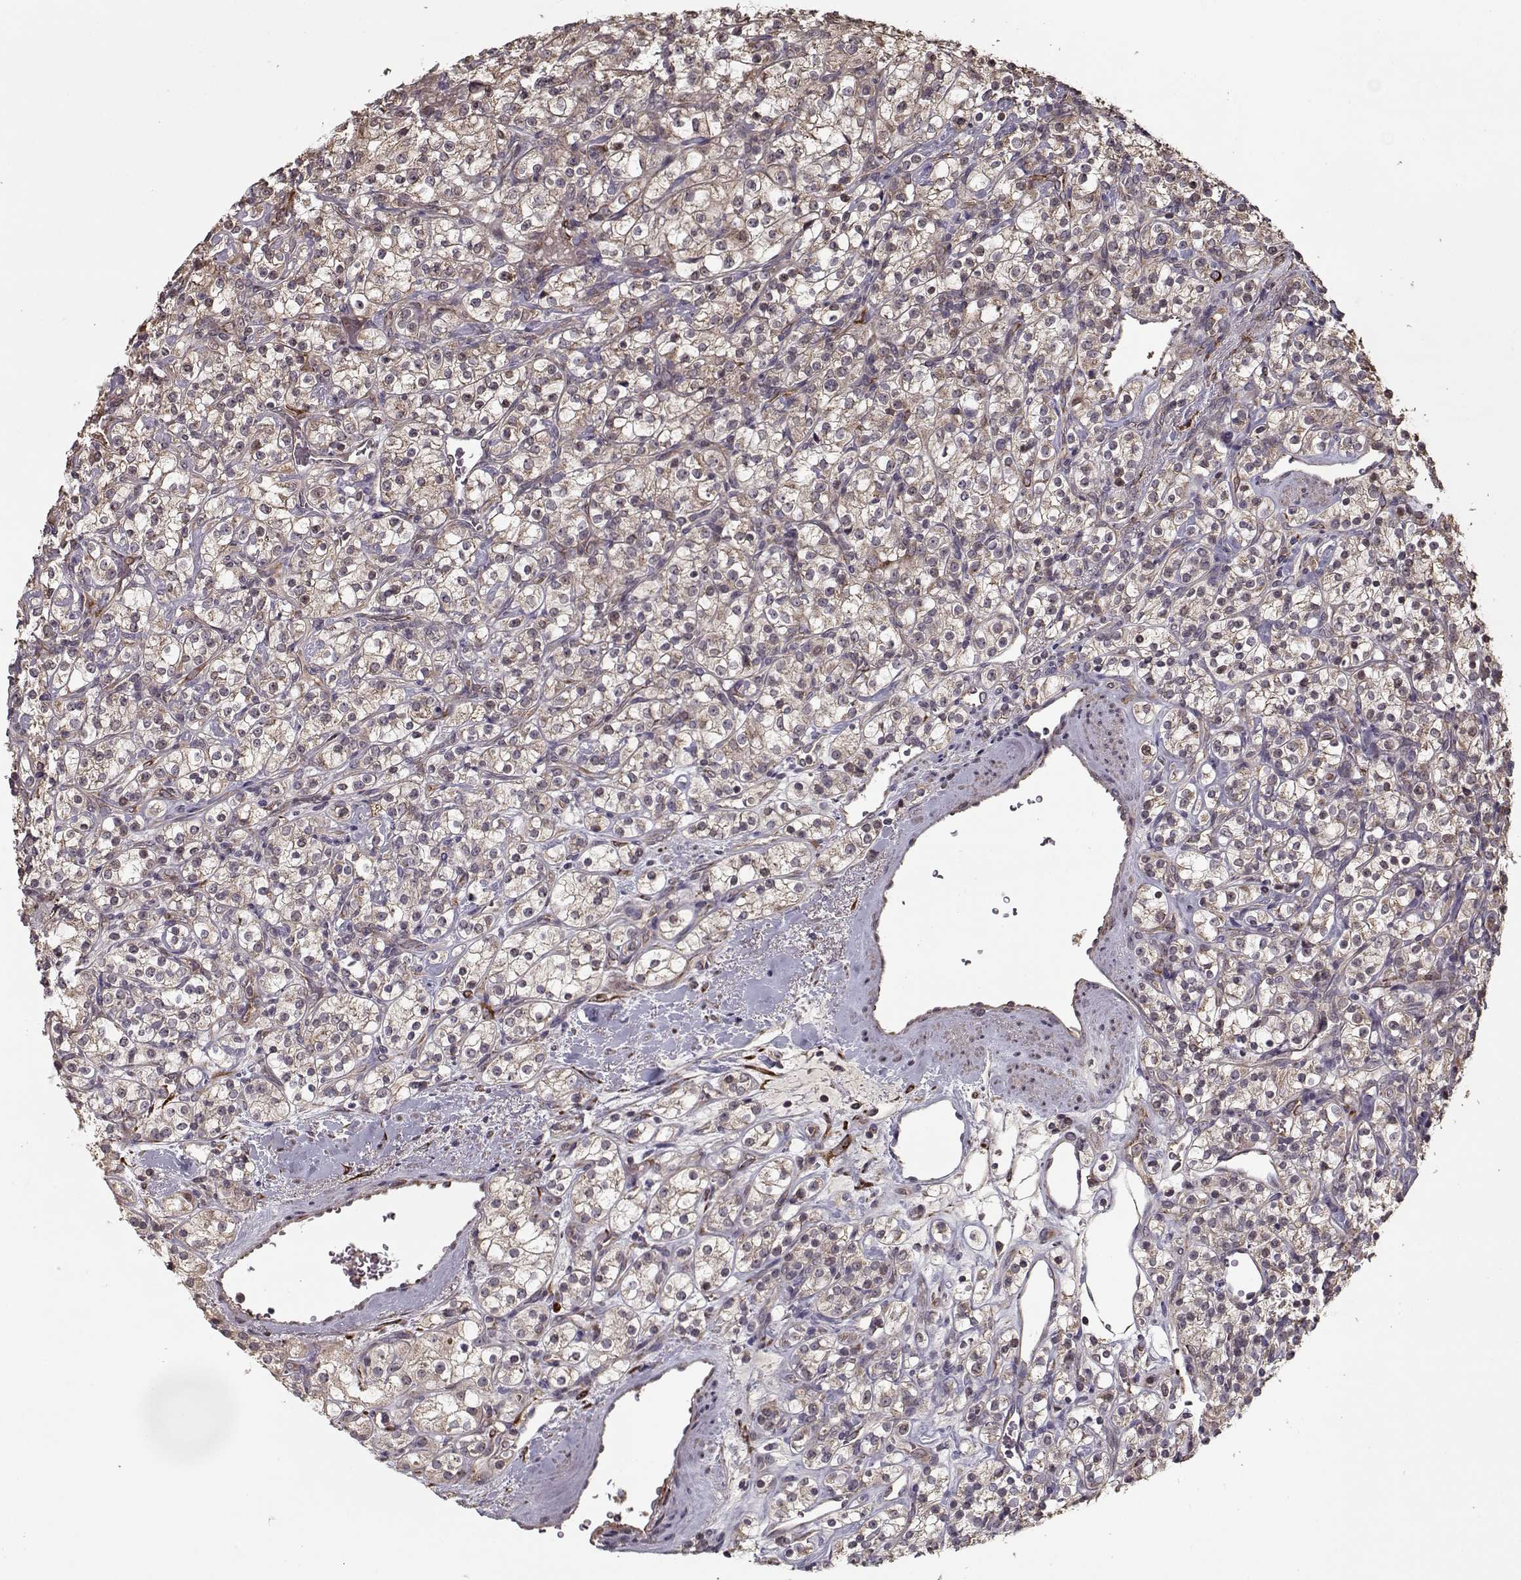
{"staining": {"intensity": "weak", "quantity": ">75%", "location": "cytoplasmic/membranous"}, "tissue": "renal cancer", "cell_type": "Tumor cells", "image_type": "cancer", "snomed": [{"axis": "morphology", "description": "Adenocarcinoma, NOS"}, {"axis": "topography", "description": "Kidney"}], "caption": "Protein expression analysis of renal cancer (adenocarcinoma) reveals weak cytoplasmic/membranous staining in about >75% of tumor cells.", "gene": "IMMP1L", "patient": {"sex": "male", "age": 77}}